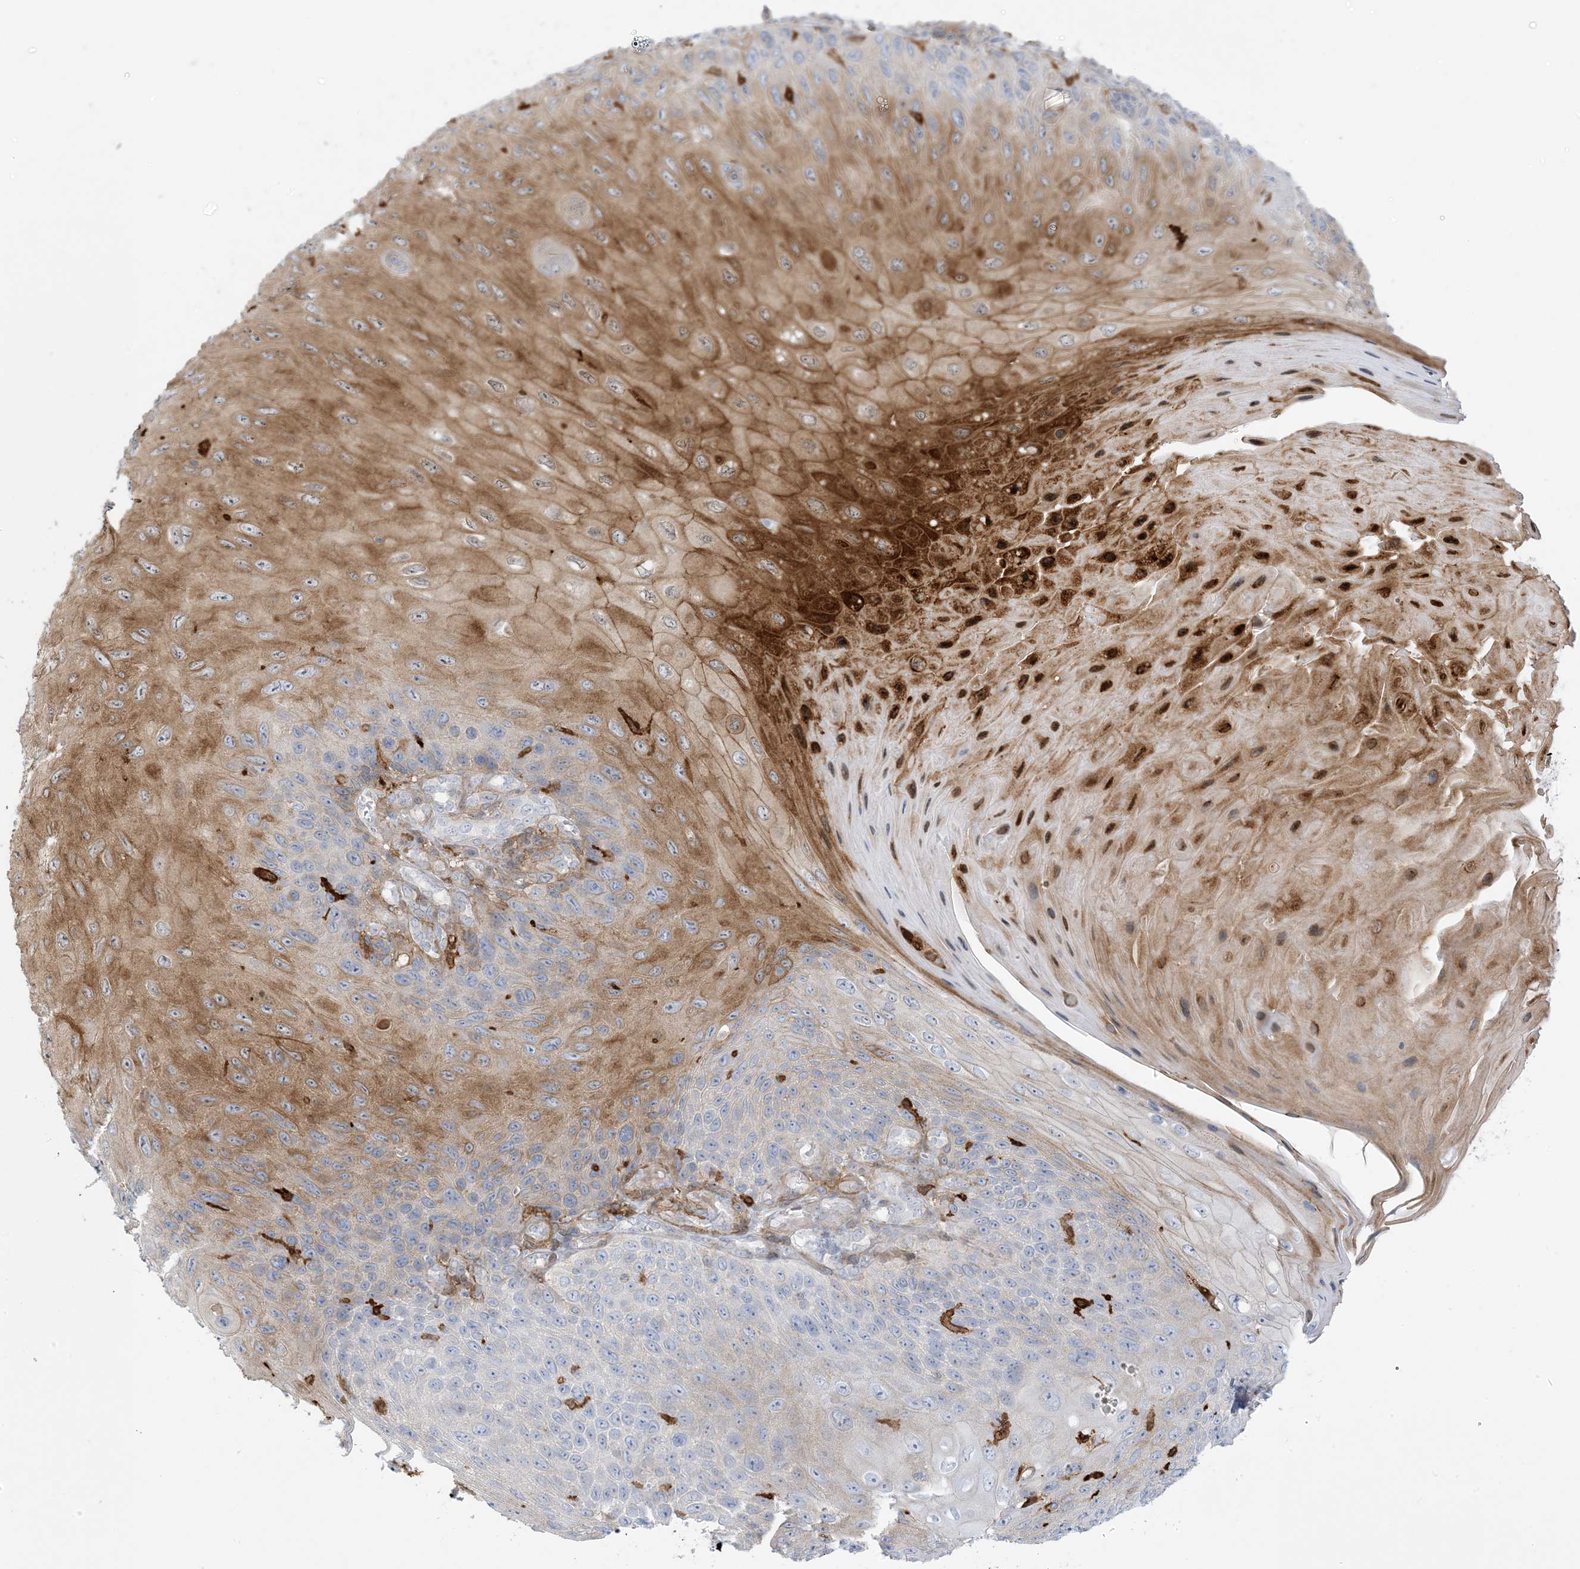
{"staining": {"intensity": "moderate", "quantity": "25%-75%", "location": "cytoplasmic/membranous"}, "tissue": "skin cancer", "cell_type": "Tumor cells", "image_type": "cancer", "snomed": [{"axis": "morphology", "description": "Squamous cell carcinoma, NOS"}, {"axis": "topography", "description": "Skin"}], "caption": "Skin cancer was stained to show a protein in brown. There is medium levels of moderate cytoplasmic/membranous positivity in about 25%-75% of tumor cells. Using DAB (brown) and hematoxylin (blue) stains, captured at high magnification using brightfield microscopy.", "gene": "ICMT", "patient": {"sex": "female", "age": 88}}